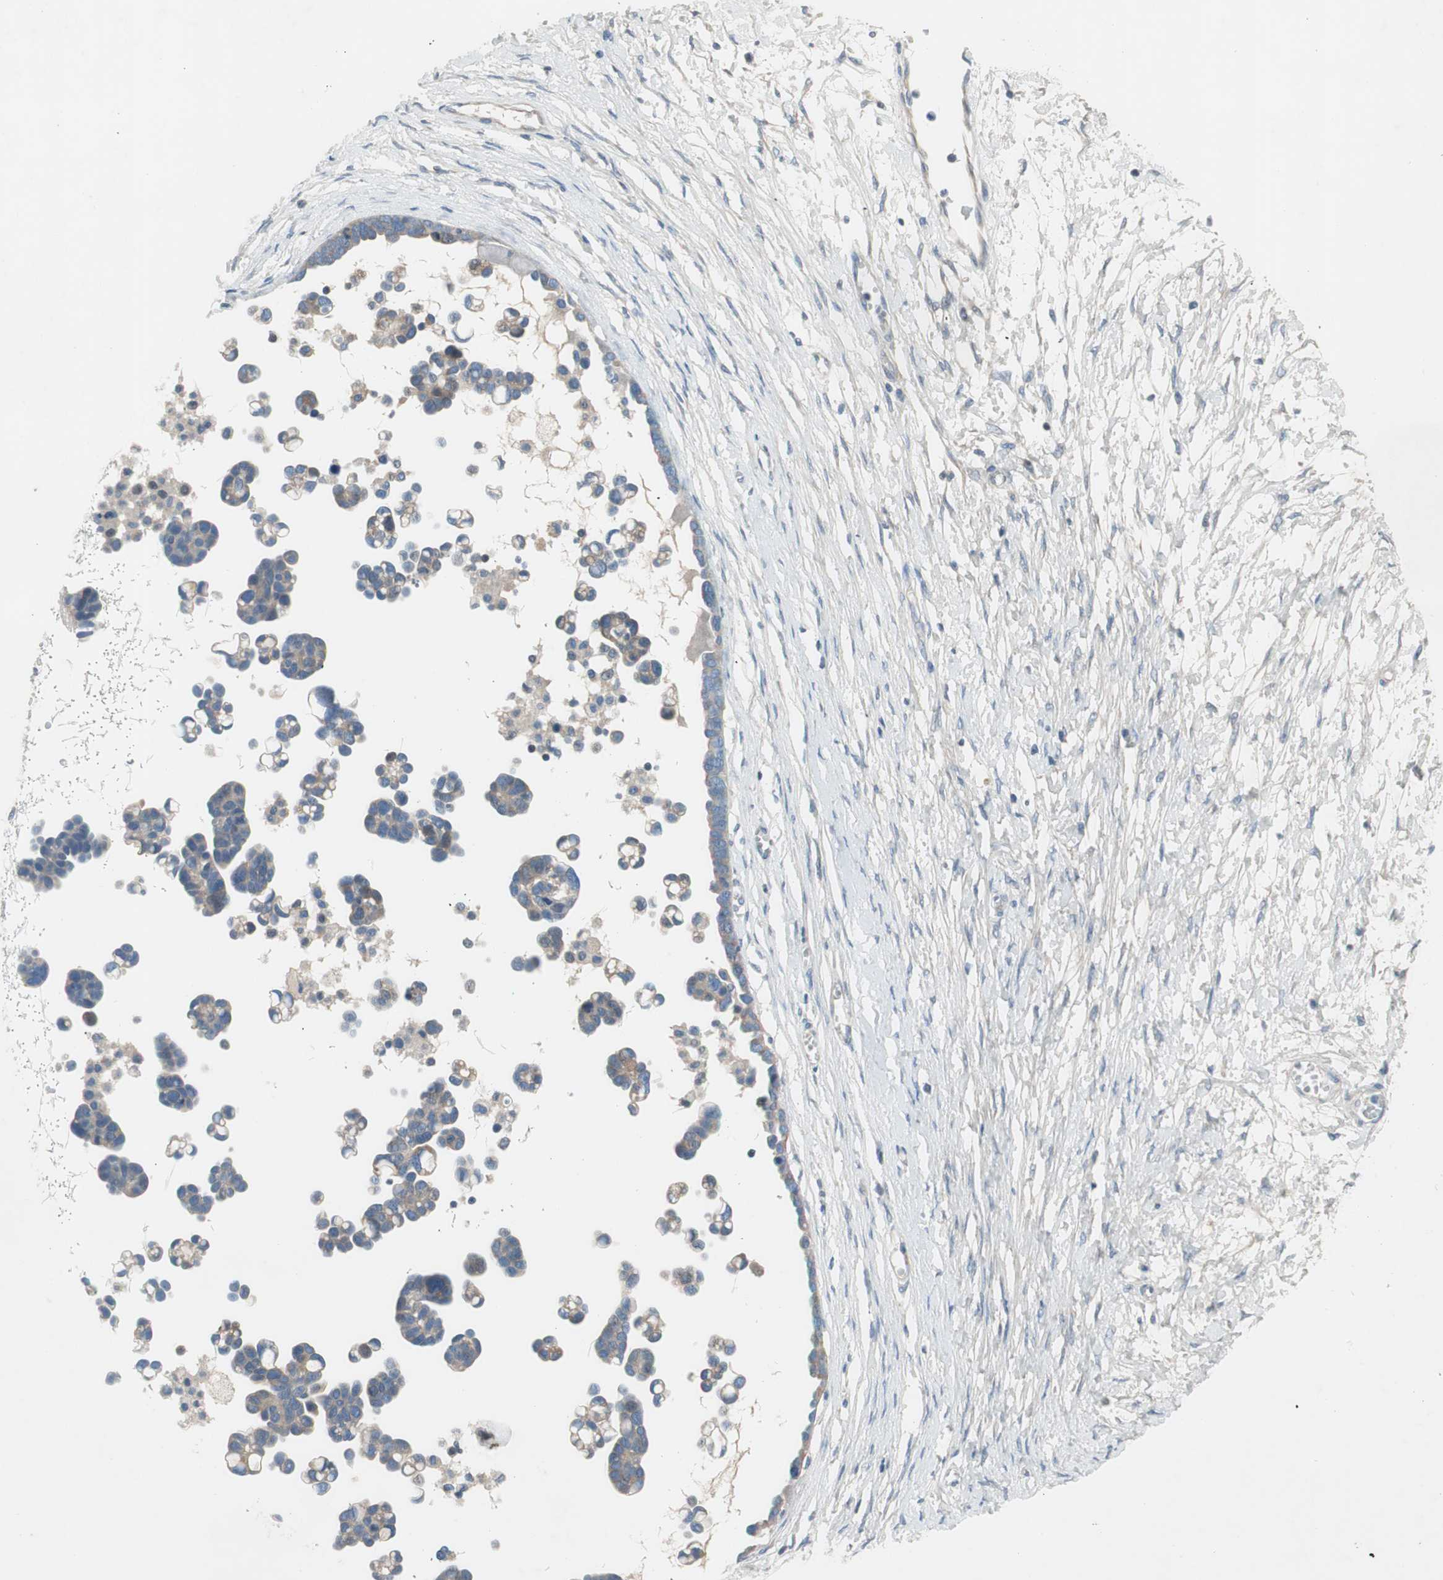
{"staining": {"intensity": "negative", "quantity": "none", "location": "none"}, "tissue": "ovarian cancer", "cell_type": "Tumor cells", "image_type": "cancer", "snomed": [{"axis": "morphology", "description": "Cystadenocarcinoma, serous, NOS"}, {"axis": "topography", "description": "Ovary"}], "caption": "The image reveals no significant expression in tumor cells of ovarian cancer.", "gene": "PRRG4", "patient": {"sex": "female", "age": 54}}